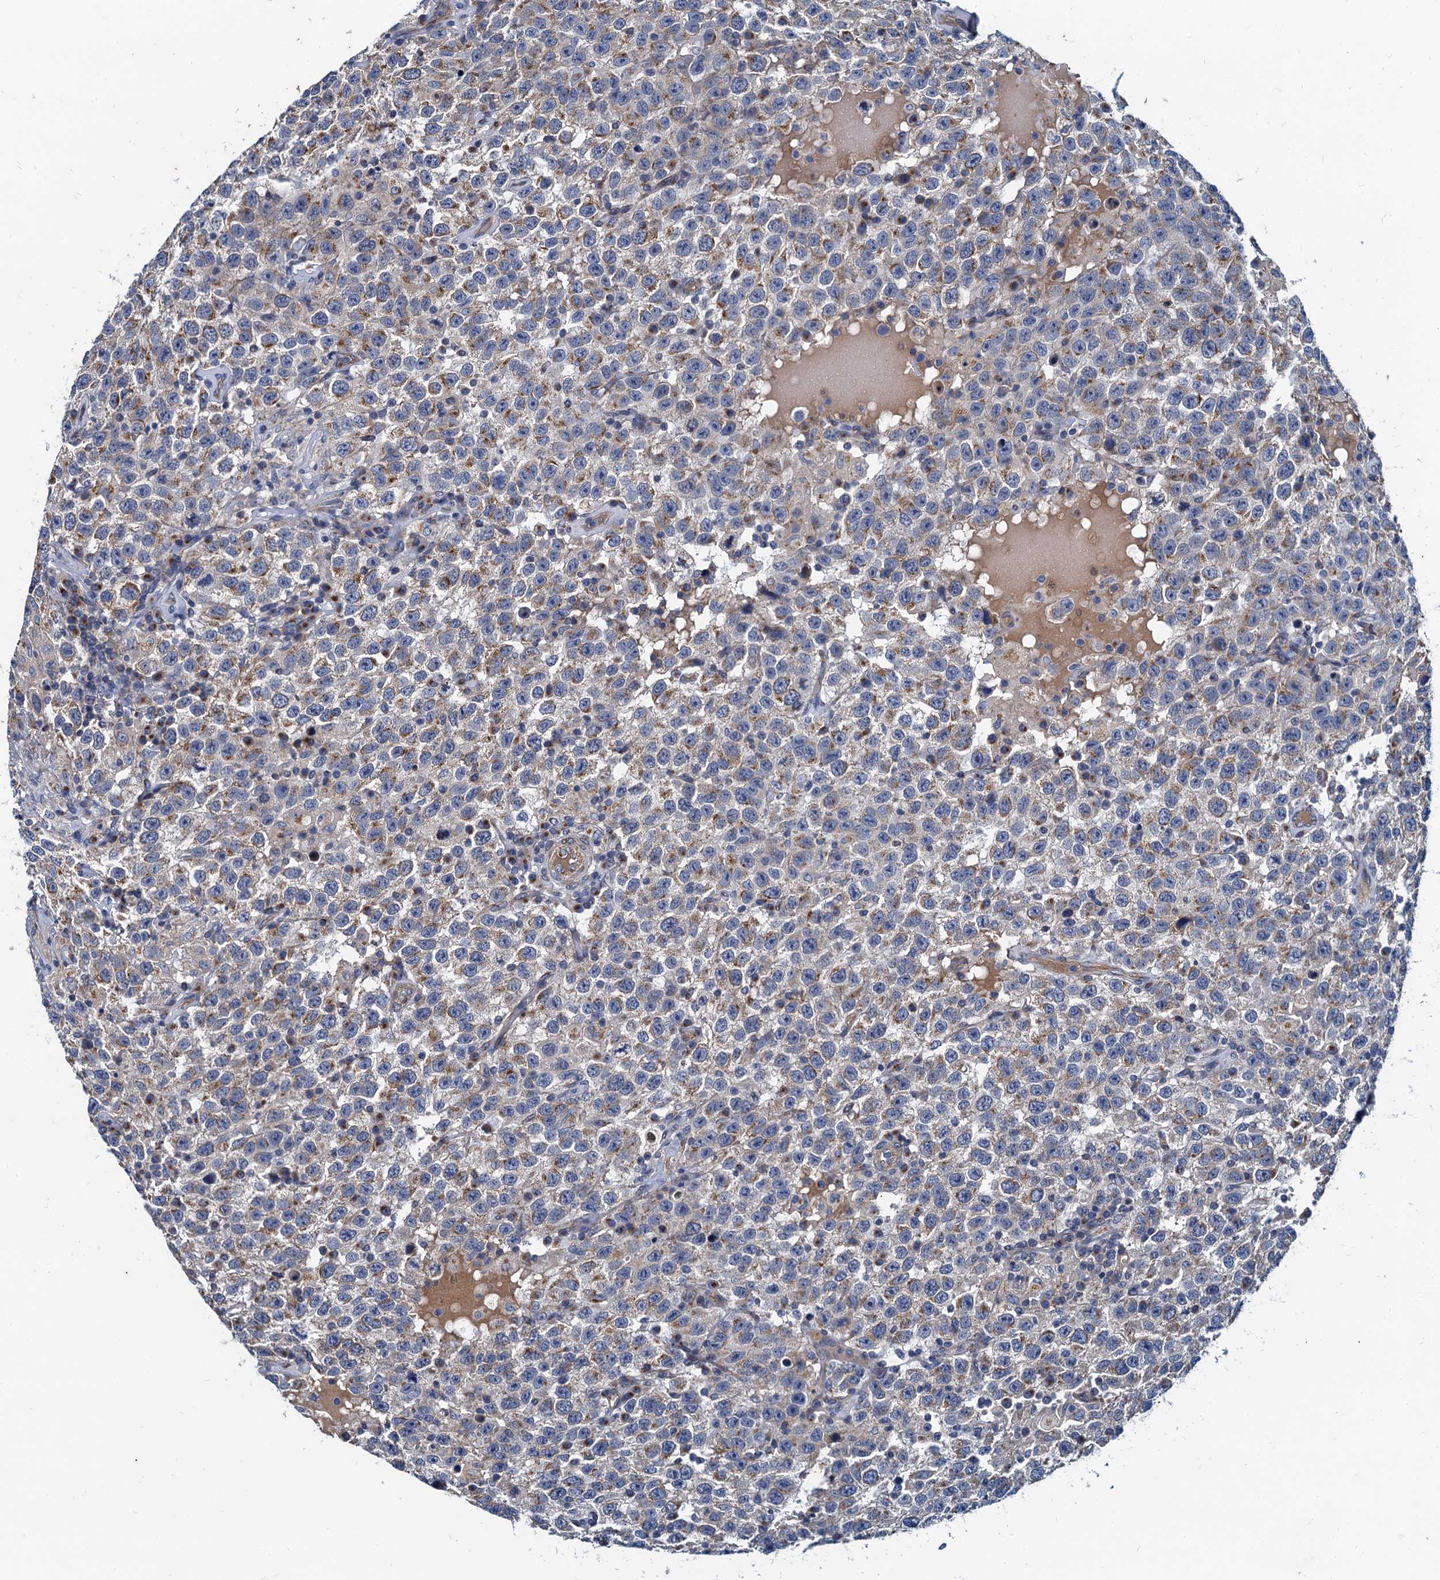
{"staining": {"intensity": "moderate", "quantity": ">75%", "location": "cytoplasmic/membranous"}, "tissue": "testis cancer", "cell_type": "Tumor cells", "image_type": "cancer", "snomed": [{"axis": "morphology", "description": "Seminoma, NOS"}, {"axis": "topography", "description": "Testis"}], "caption": "The photomicrograph exhibits staining of testis cancer (seminoma), revealing moderate cytoplasmic/membranous protein expression (brown color) within tumor cells. Immunohistochemistry (ihc) stains the protein in brown and the nuclei are stained blue.", "gene": "NGRN", "patient": {"sex": "male", "age": 41}}